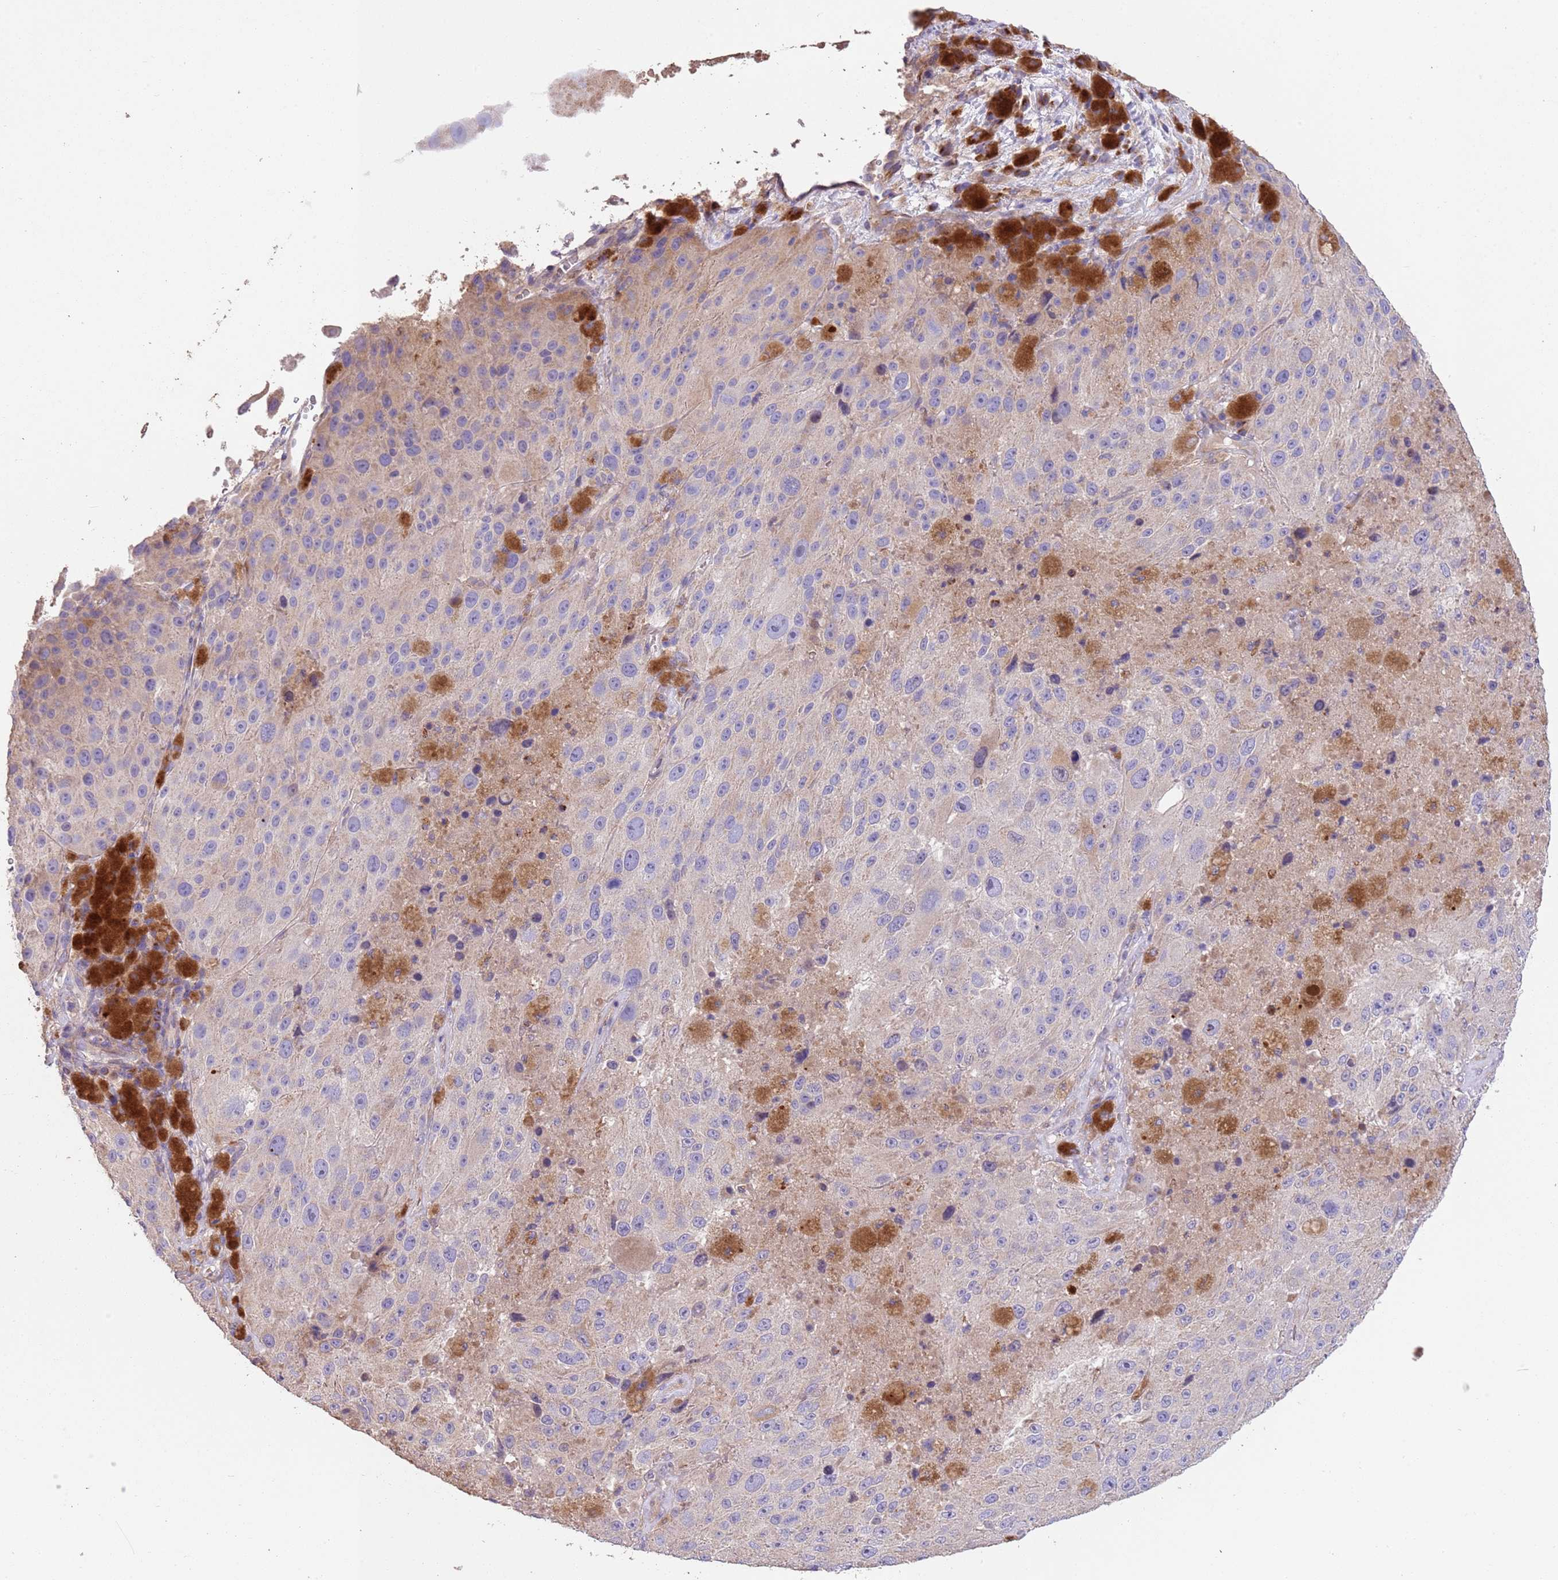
{"staining": {"intensity": "negative", "quantity": "none", "location": "none"}, "tissue": "melanoma", "cell_type": "Tumor cells", "image_type": "cancer", "snomed": [{"axis": "morphology", "description": "Malignant melanoma, Metastatic site"}, {"axis": "topography", "description": "Lymph node"}], "caption": "Human melanoma stained for a protein using IHC displays no expression in tumor cells.", "gene": "PIGA", "patient": {"sex": "male", "age": 62}}